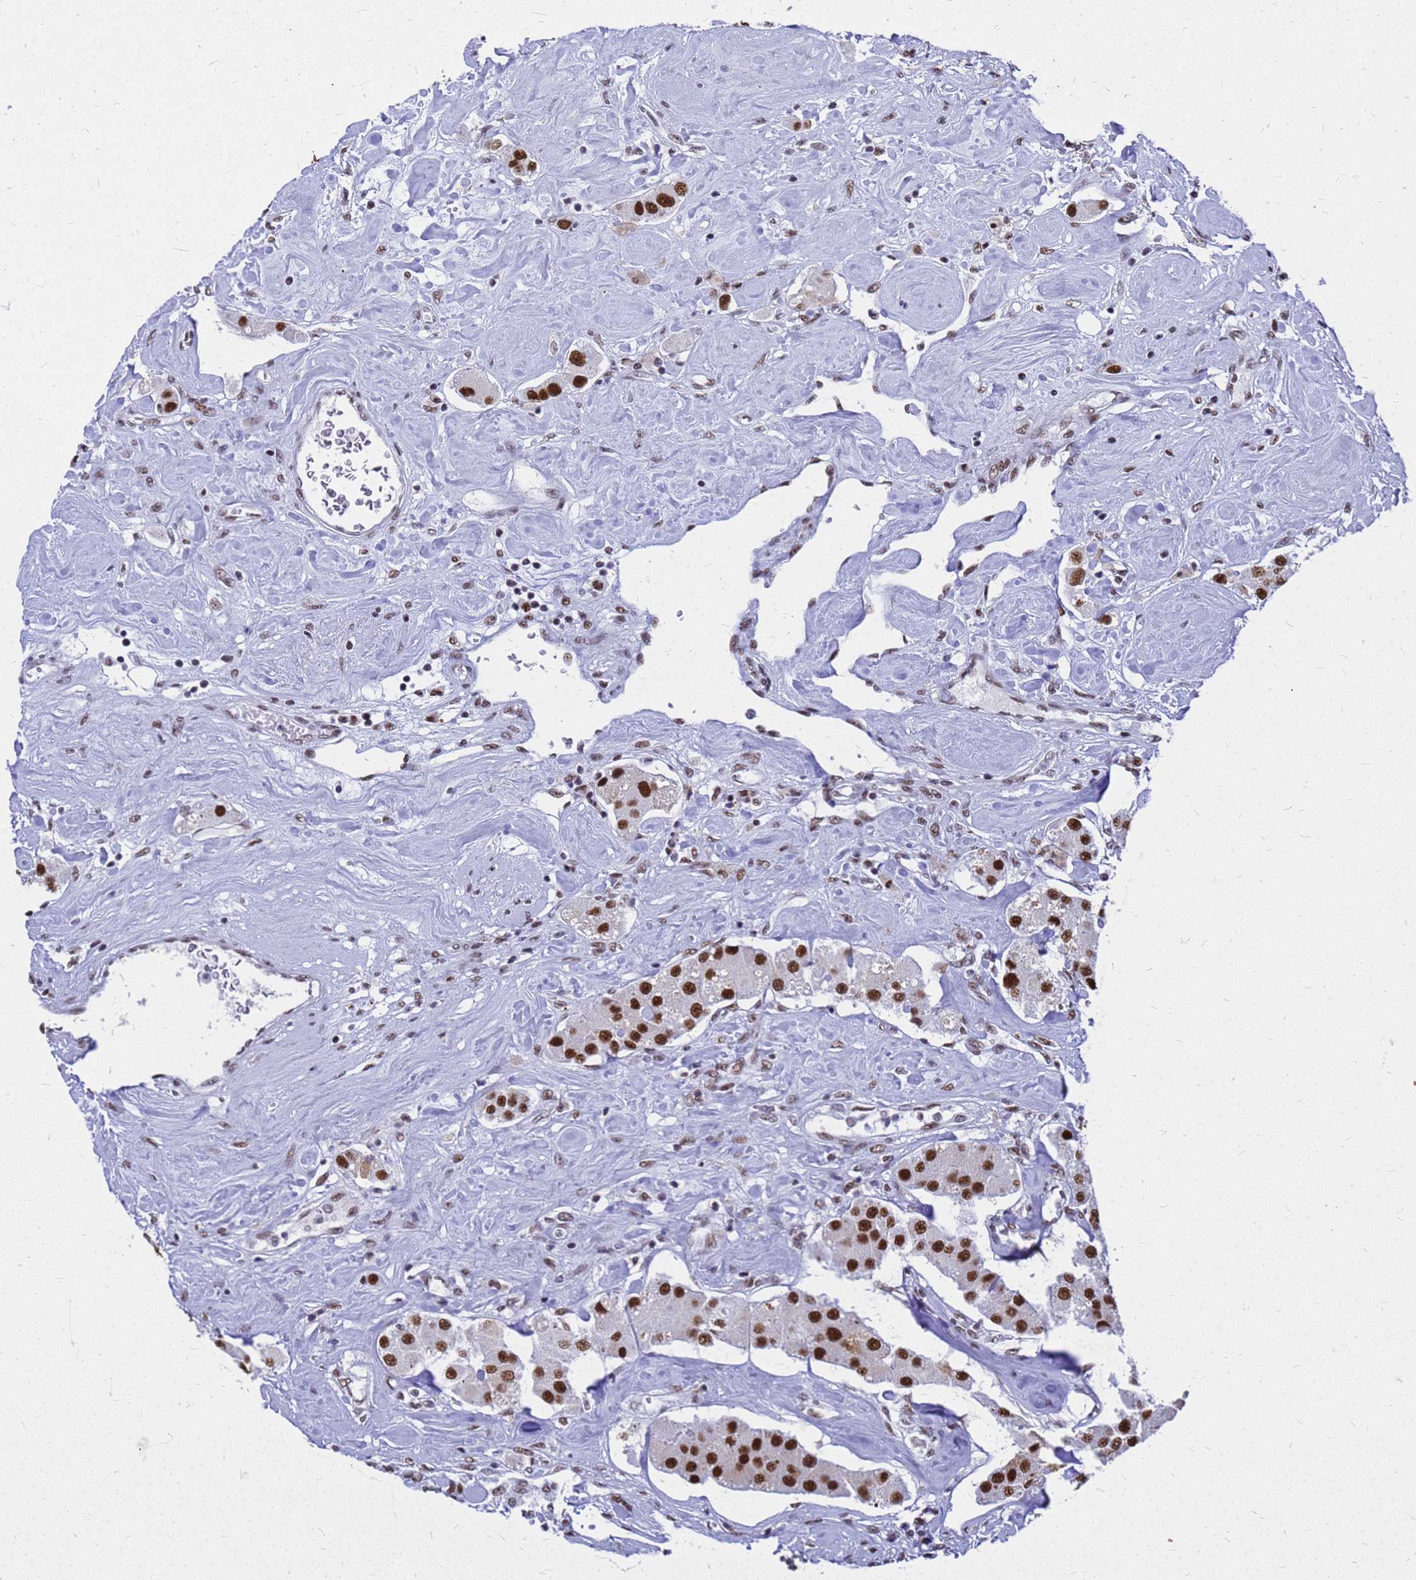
{"staining": {"intensity": "strong", "quantity": ">75%", "location": "nuclear"}, "tissue": "carcinoid", "cell_type": "Tumor cells", "image_type": "cancer", "snomed": [{"axis": "morphology", "description": "Carcinoid, malignant, NOS"}, {"axis": "topography", "description": "Pancreas"}], "caption": "DAB (3,3'-diaminobenzidine) immunohistochemical staining of carcinoid displays strong nuclear protein positivity in about >75% of tumor cells.", "gene": "SART3", "patient": {"sex": "male", "age": 41}}